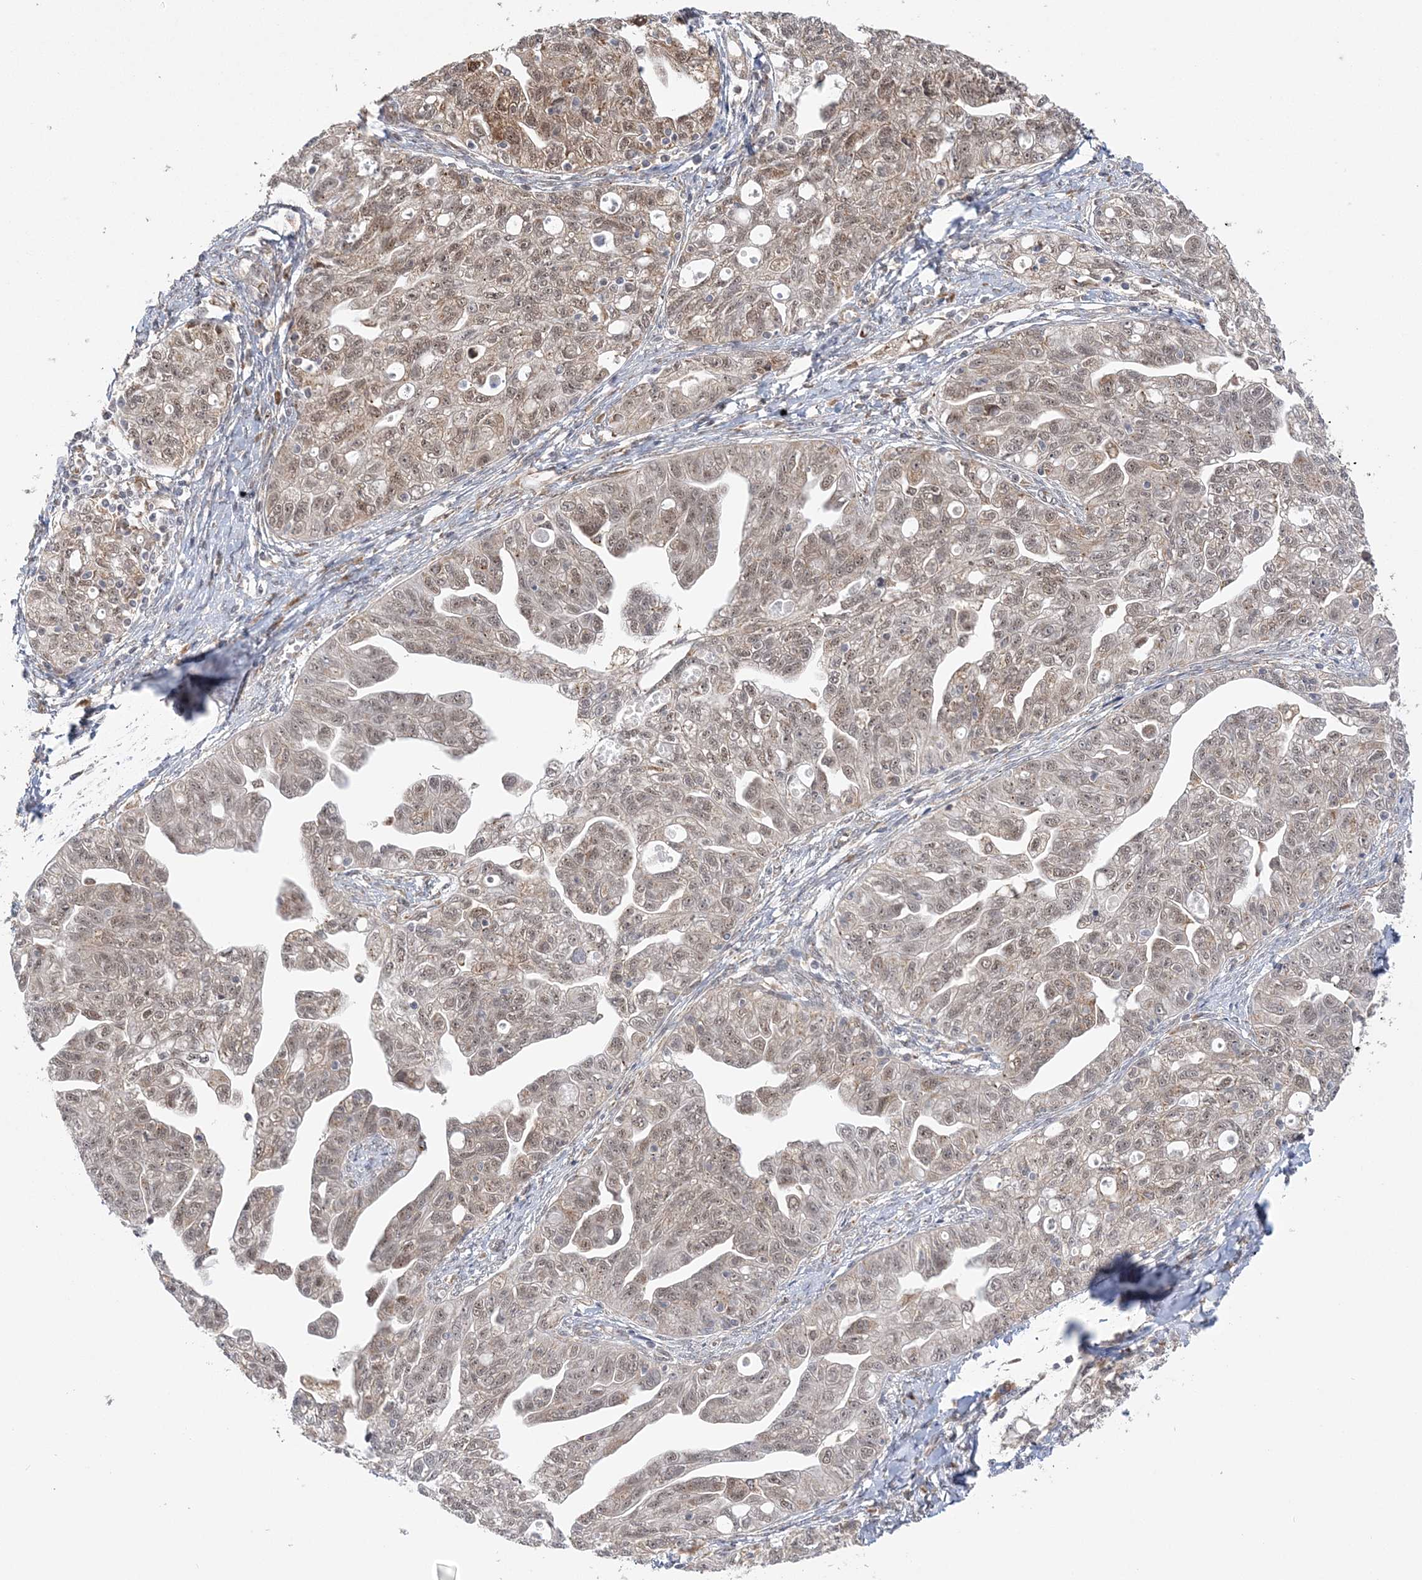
{"staining": {"intensity": "weak", "quantity": ">75%", "location": "cytoplasmic/membranous,nuclear"}, "tissue": "ovarian cancer", "cell_type": "Tumor cells", "image_type": "cancer", "snomed": [{"axis": "morphology", "description": "Carcinoma, NOS"}, {"axis": "morphology", "description": "Cystadenocarcinoma, serous, NOS"}, {"axis": "topography", "description": "Ovary"}], "caption": "Immunohistochemical staining of ovarian cancer shows weak cytoplasmic/membranous and nuclear protein positivity in about >75% of tumor cells. The protein of interest is shown in brown color, while the nuclei are stained blue.", "gene": "MRPL47", "patient": {"sex": "female", "age": 69}}